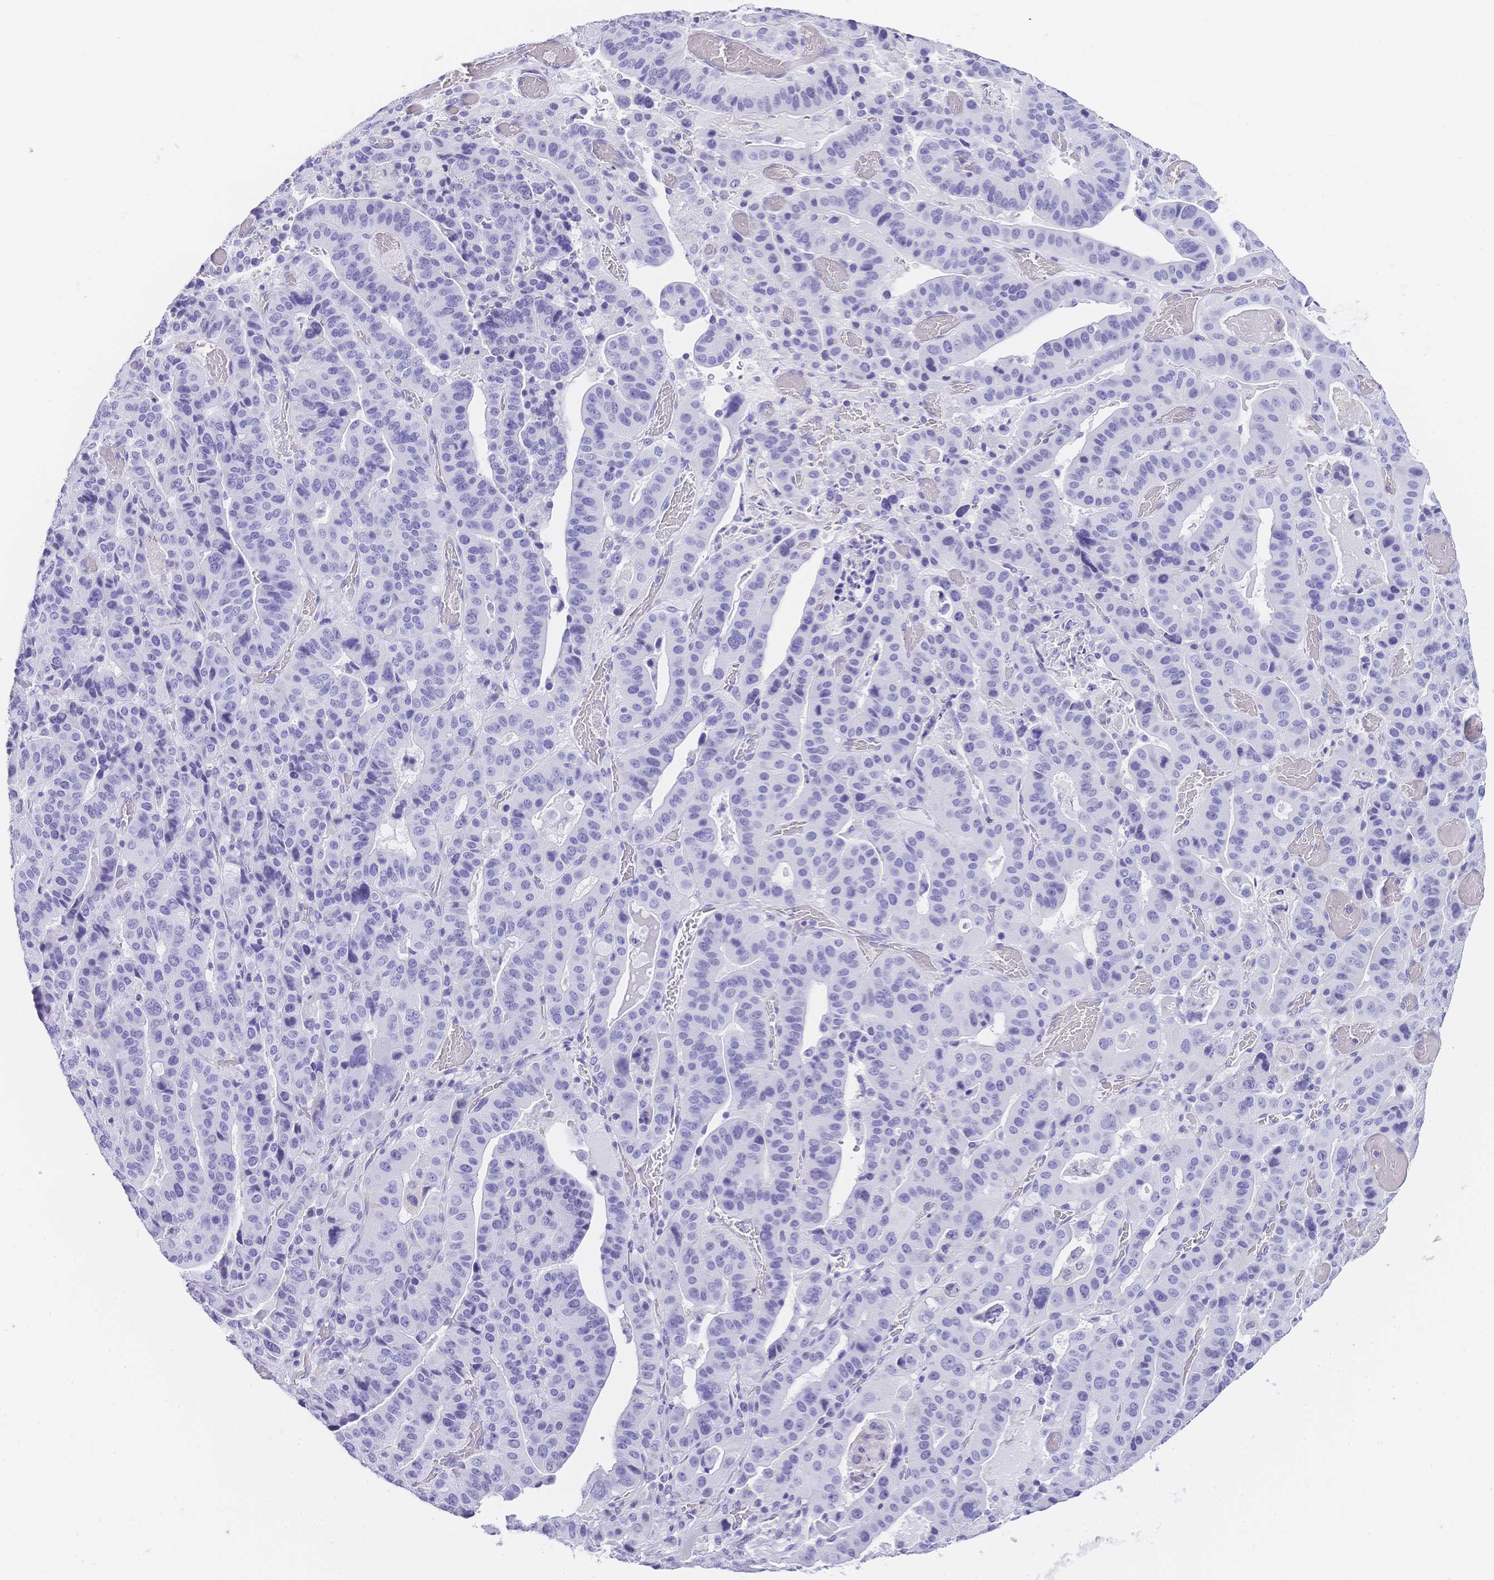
{"staining": {"intensity": "negative", "quantity": "none", "location": "none"}, "tissue": "stomach cancer", "cell_type": "Tumor cells", "image_type": "cancer", "snomed": [{"axis": "morphology", "description": "Adenocarcinoma, NOS"}, {"axis": "topography", "description": "Stomach"}], "caption": "Adenocarcinoma (stomach) stained for a protein using immunohistochemistry exhibits no positivity tumor cells.", "gene": "MUC21", "patient": {"sex": "male", "age": 48}}